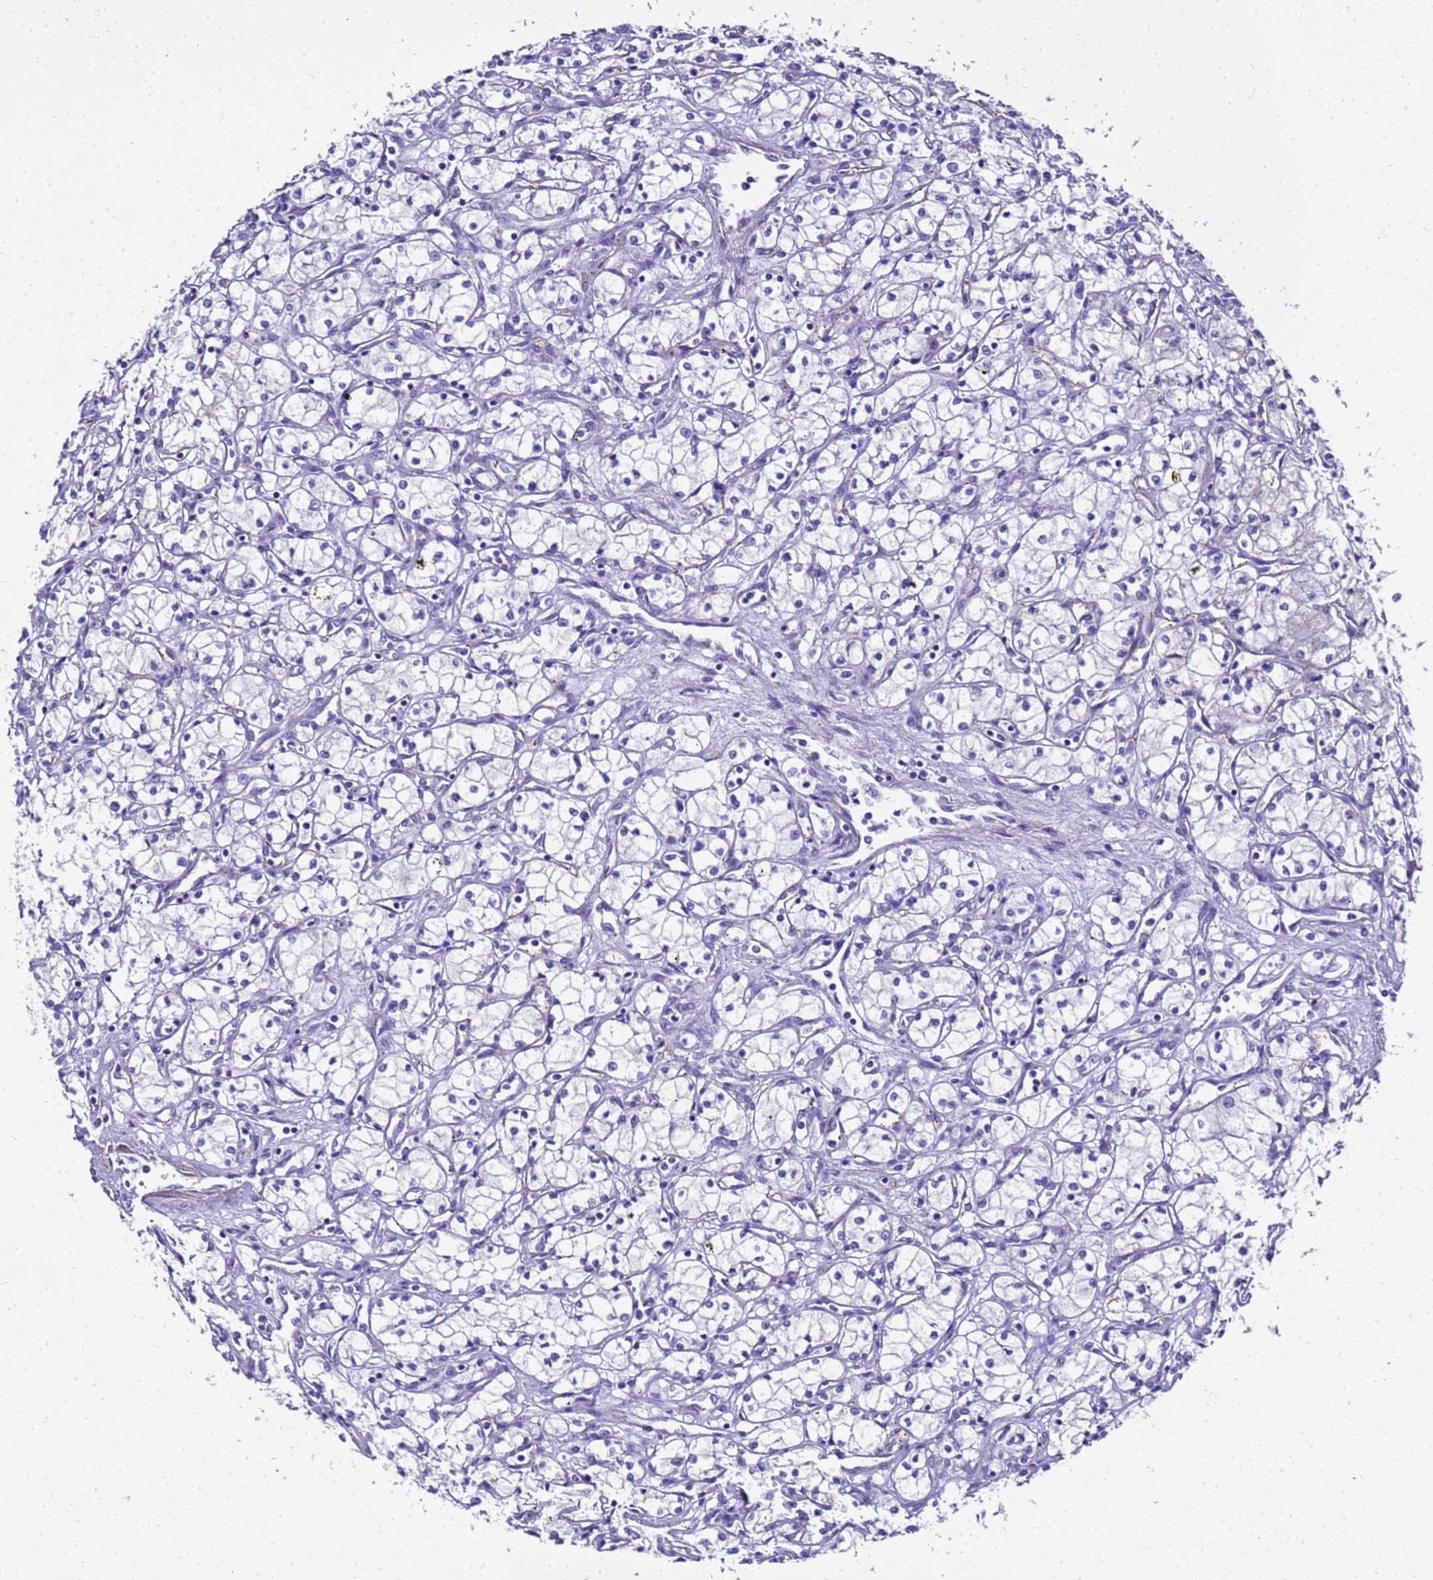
{"staining": {"intensity": "negative", "quantity": "none", "location": "none"}, "tissue": "renal cancer", "cell_type": "Tumor cells", "image_type": "cancer", "snomed": [{"axis": "morphology", "description": "Adenocarcinoma, NOS"}, {"axis": "topography", "description": "Kidney"}], "caption": "This is an immunohistochemistry image of human renal cancer. There is no positivity in tumor cells.", "gene": "HSPB6", "patient": {"sex": "male", "age": 59}}